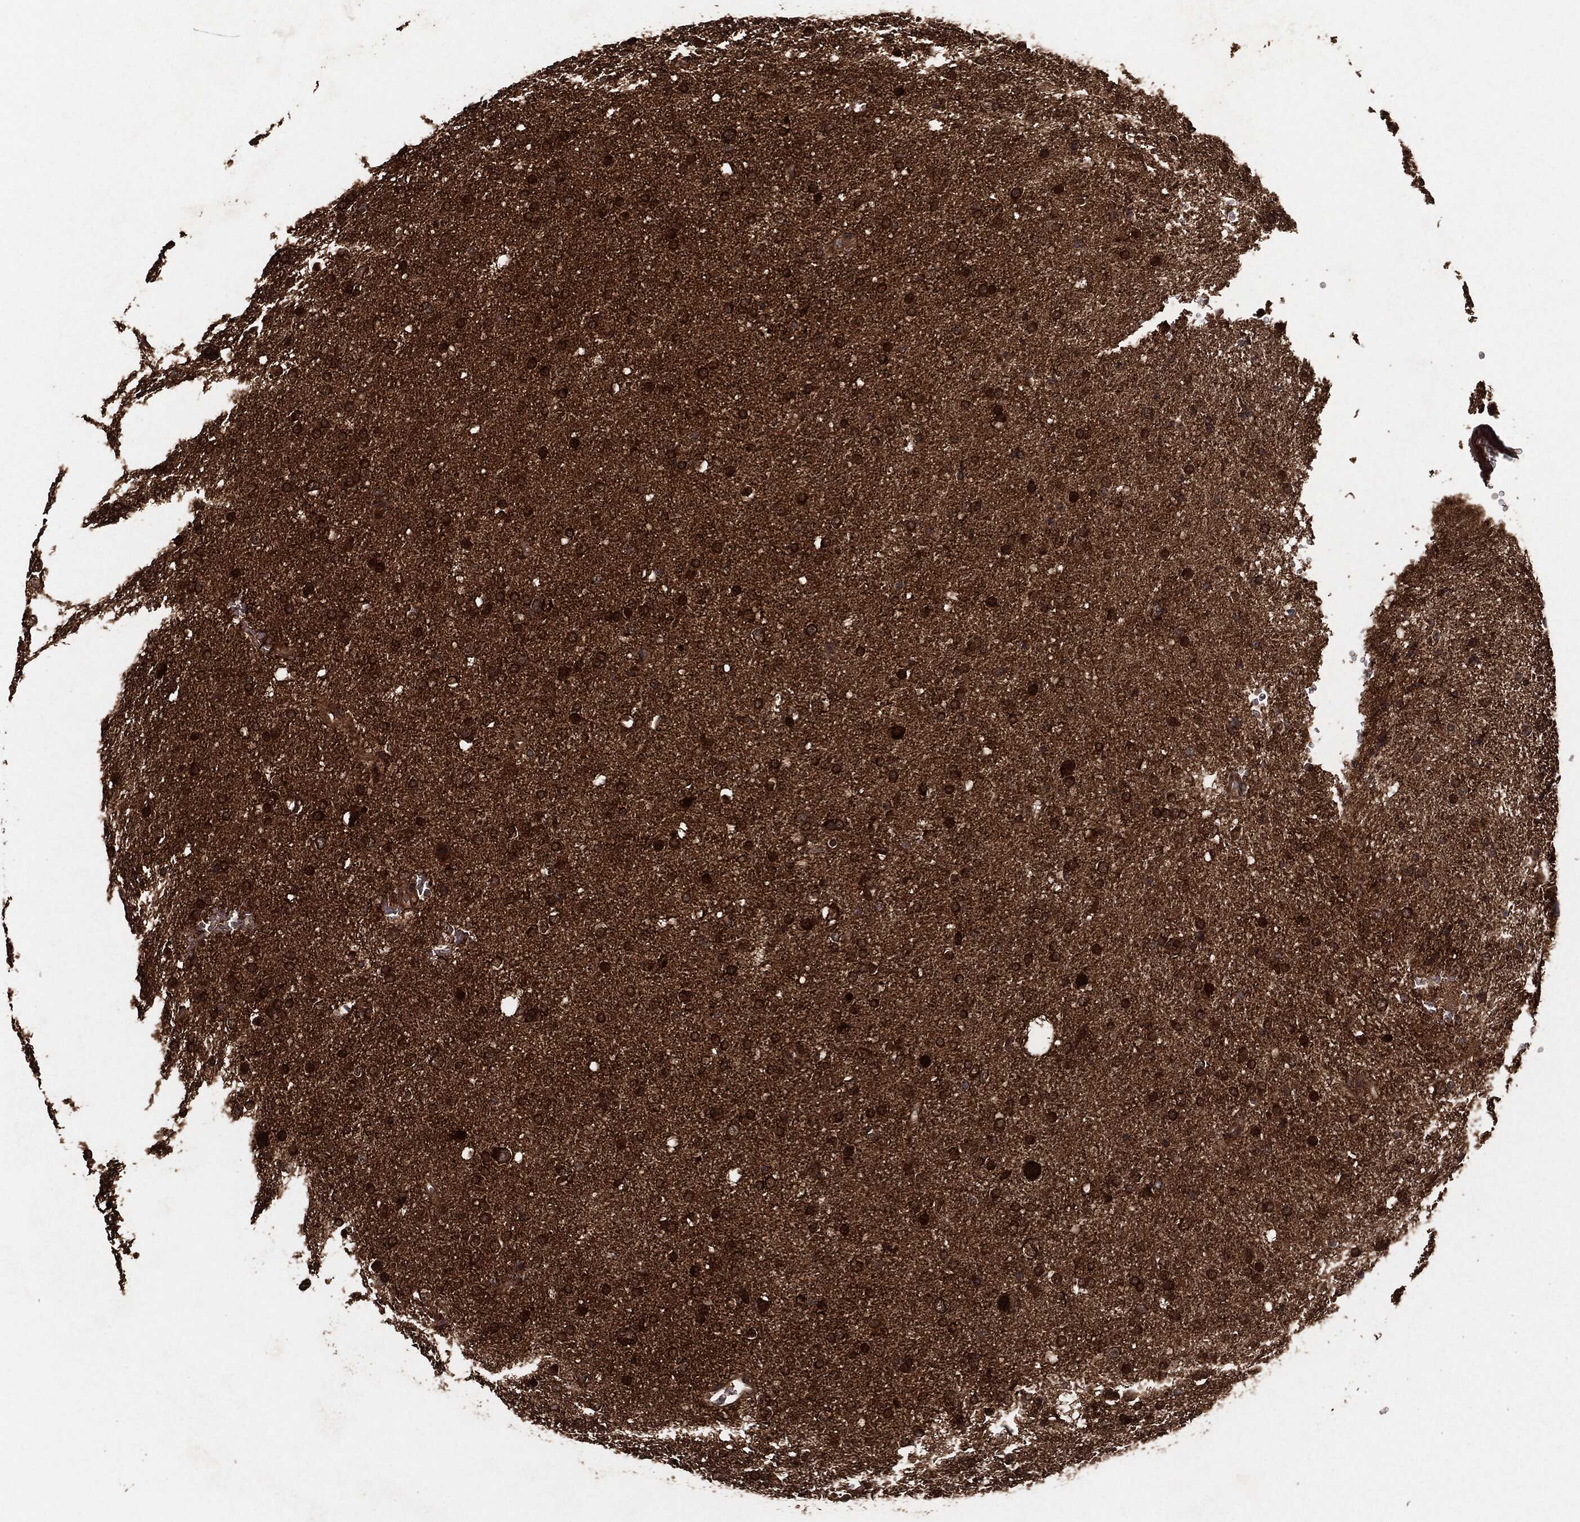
{"staining": {"intensity": "moderate", "quantity": ">75%", "location": "cytoplasmic/membranous,nuclear"}, "tissue": "glioma", "cell_type": "Tumor cells", "image_type": "cancer", "snomed": [{"axis": "morphology", "description": "Glioma, malignant, Low grade"}, {"axis": "topography", "description": "Brain"}], "caption": "Glioma tissue demonstrates moderate cytoplasmic/membranous and nuclear staining in approximately >75% of tumor cells, visualized by immunohistochemistry.", "gene": "BCAR1", "patient": {"sex": "female", "age": 37}}